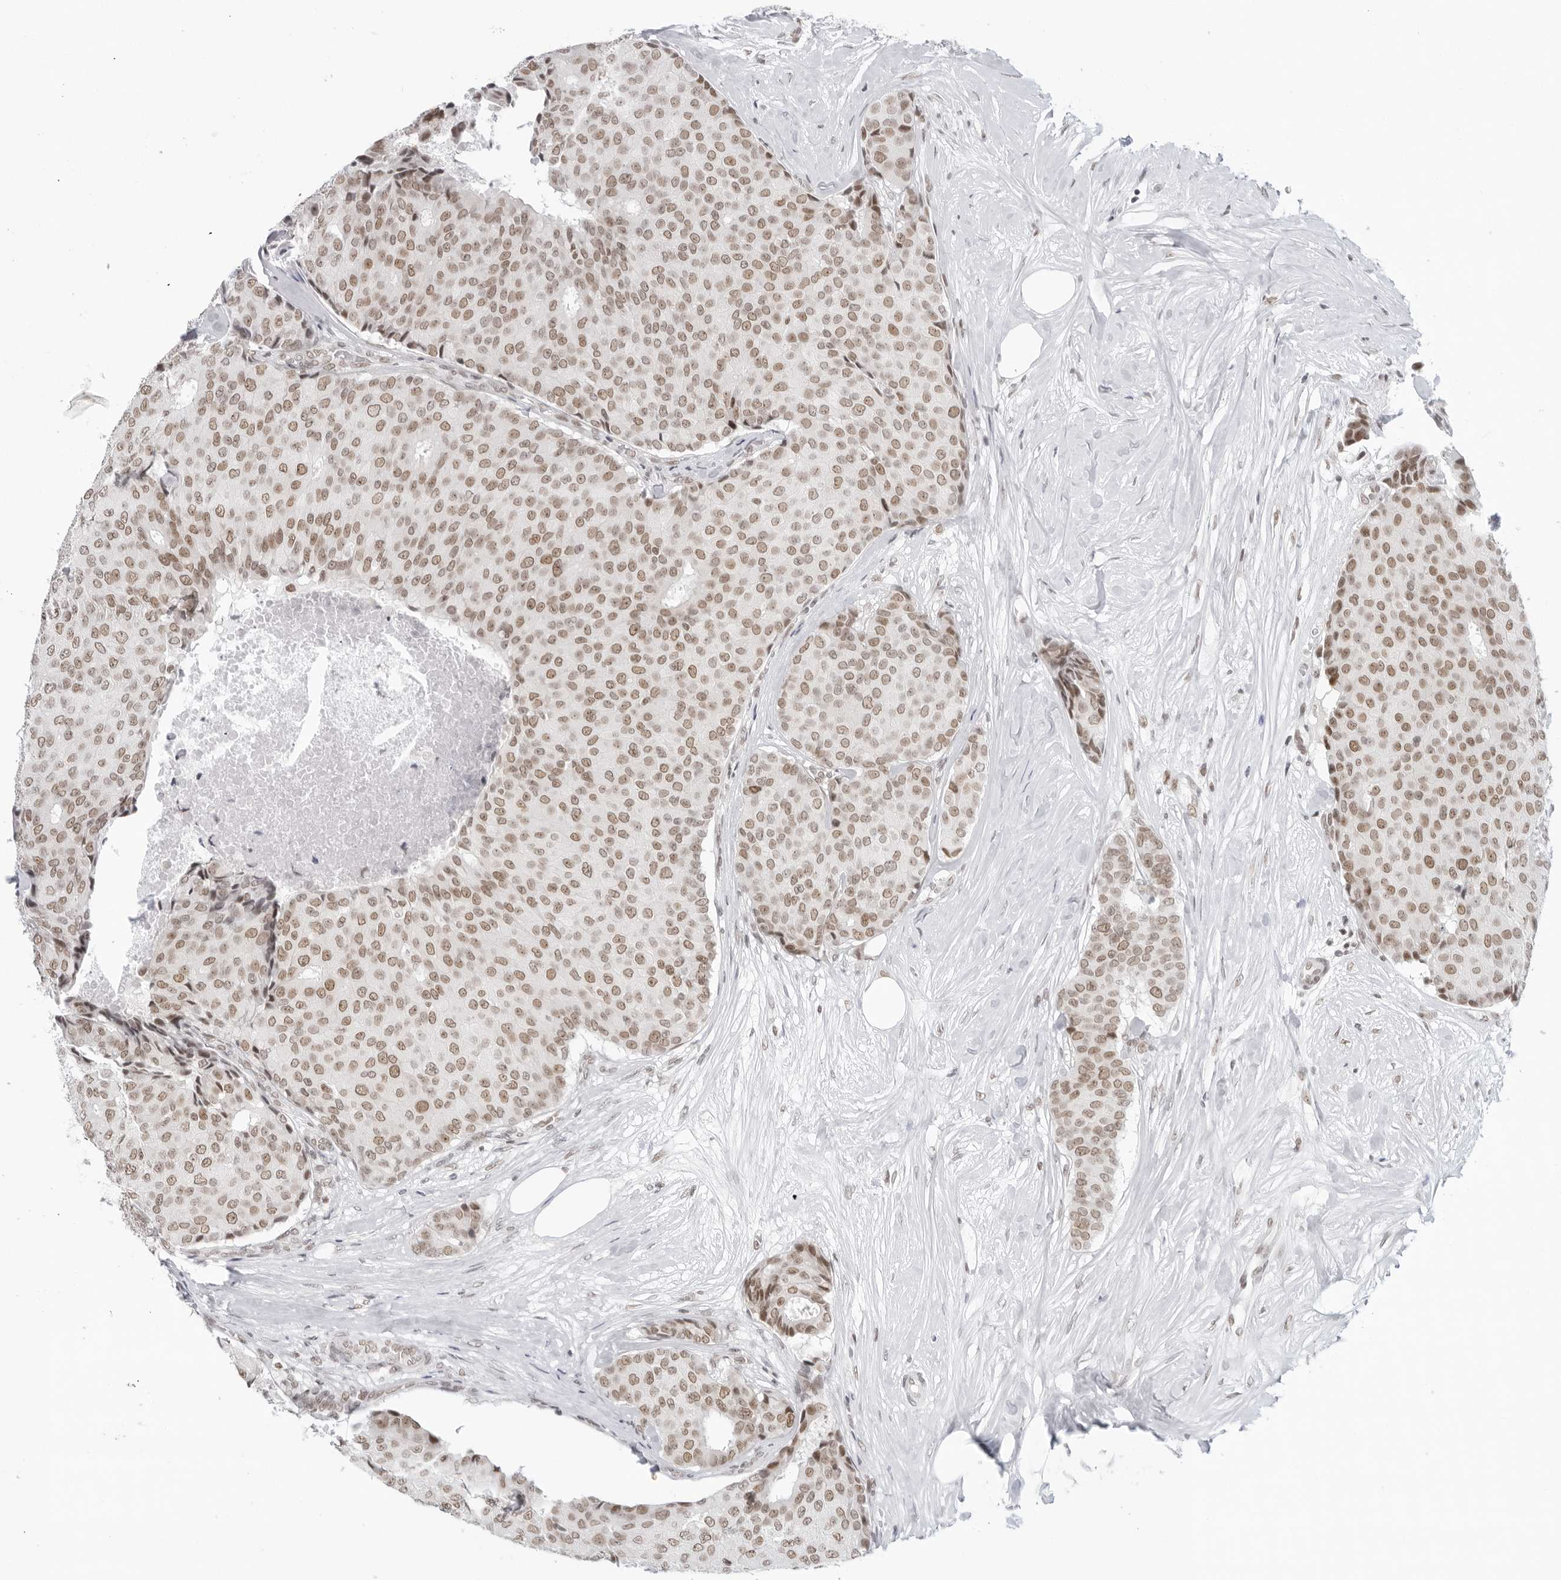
{"staining": {"intensity": "weak", "quantity": ">75%", "location": "nuclear"}, "tissue": "breast cancer", "cell_type": "Tumor cells", "image_type": "cancer", "snomed": [{"axis": "morphology", "description": "Duct carcinoma"}, {"axis": "topography", "description": "Breast"}], "caption": "Invasive ductal carcinoma (breast) was stained to show a protein in brown. There is low levels of weak nuclear positivity in about >75% of tumor cells. Using DAB (brown) and hematoxylin (blue) stains, captured at high magnification using brightfield microscopy.", "gene": "FOXK2", "patient": {"sex": "female", "age": 75}}